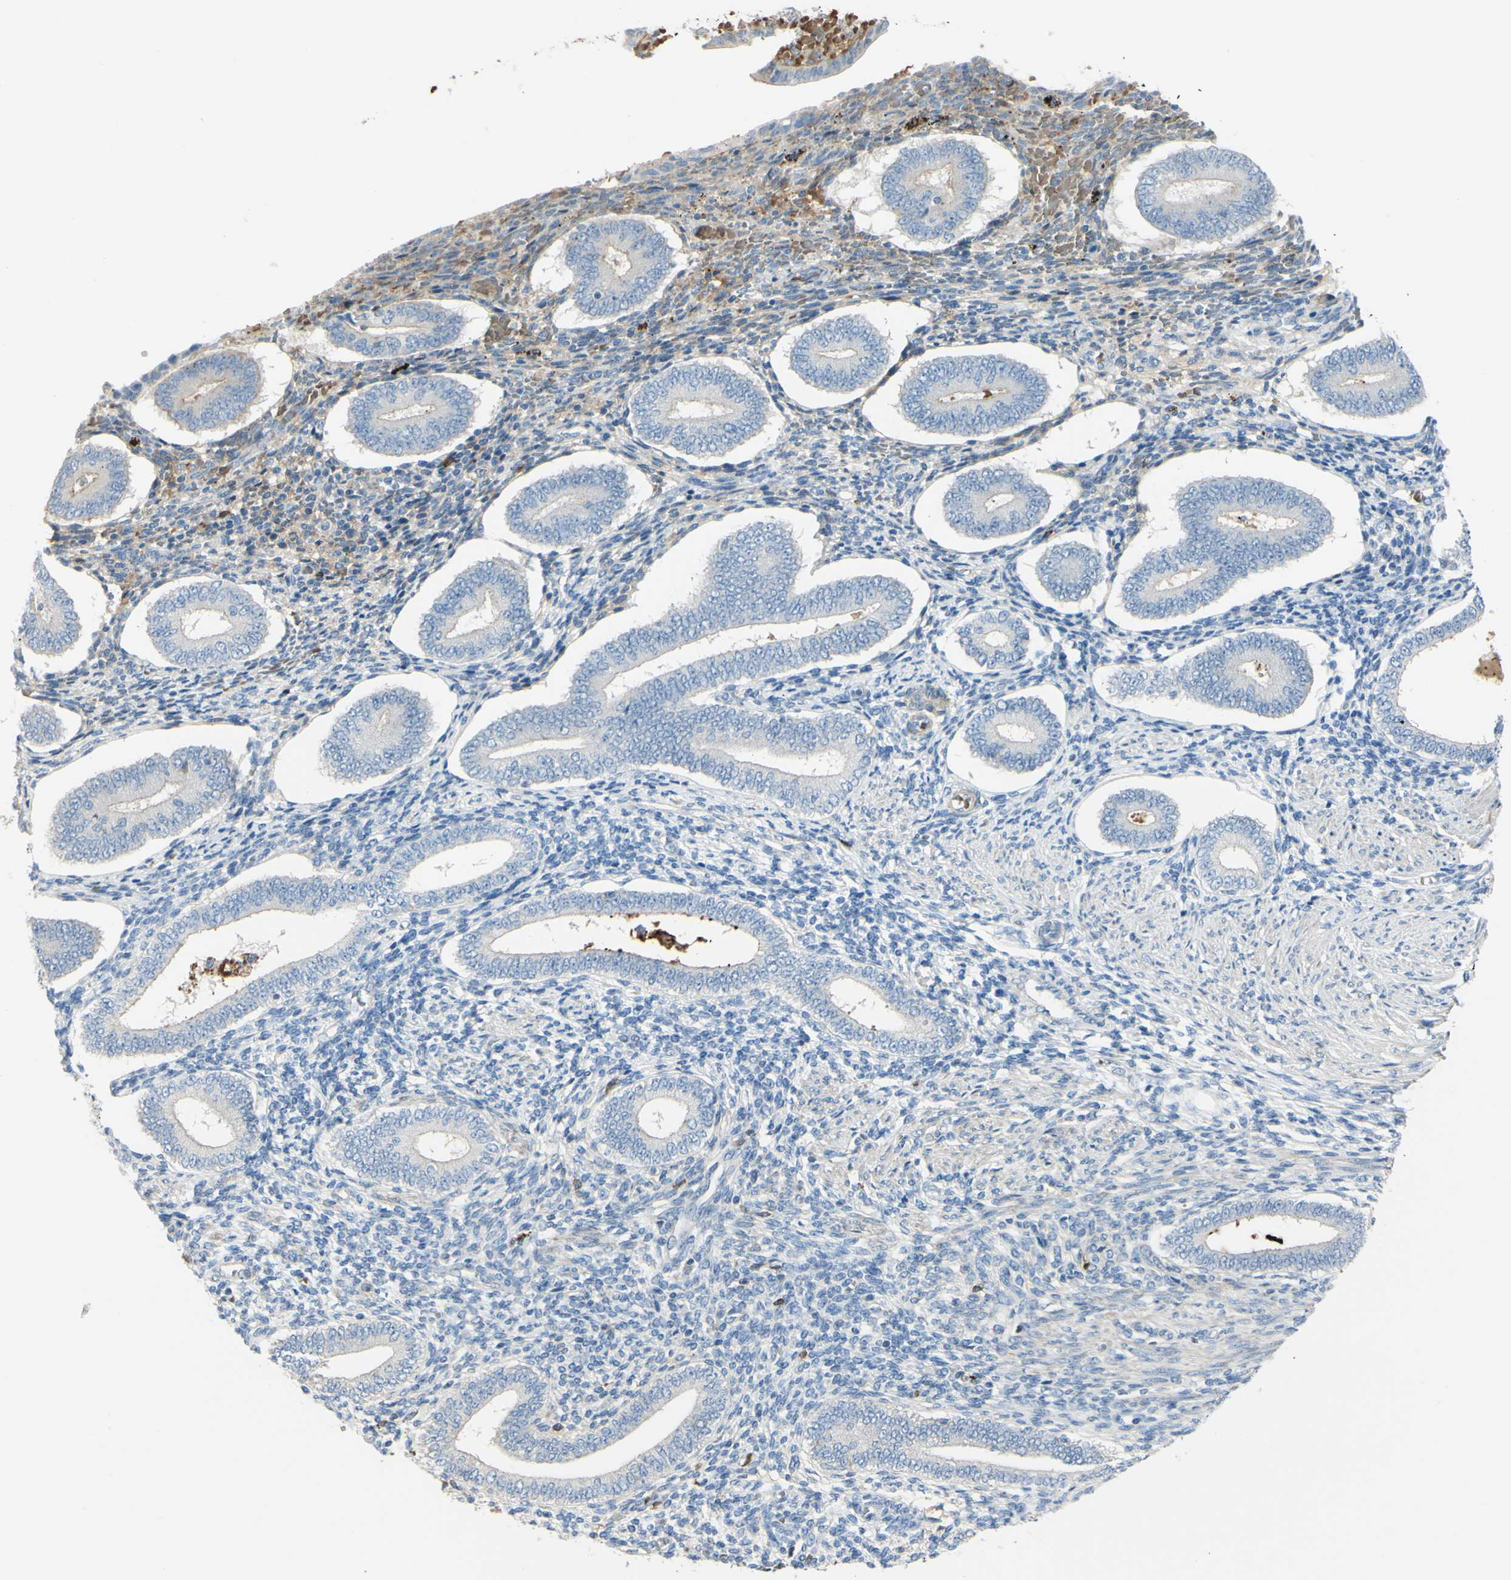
{"staining": {"intensity": "weak", "quantity": "25%-75%", "location": "cytoplasmic/membranous"}, "tissue": "endometrium", "cell_type": "Cells in endometrial stroma", "image_type": "normal", "snomed": [{"axis": "morphology", "description": "Normal tissue, NOS"}, {"axis": "topography", "description": "Endometrium"}], "caption": "A high-resolution histopathology image shows IHC staining of unremarkable endometrium, which reveals weak cytoplasmic/membranous positivity in approximately 25%-75% of cells in endometrial stroma. (IHC, brightfield microscopy, high magnification).", "gene": "NCBP2L", "patient": {"sex": "female", "age": 42}}